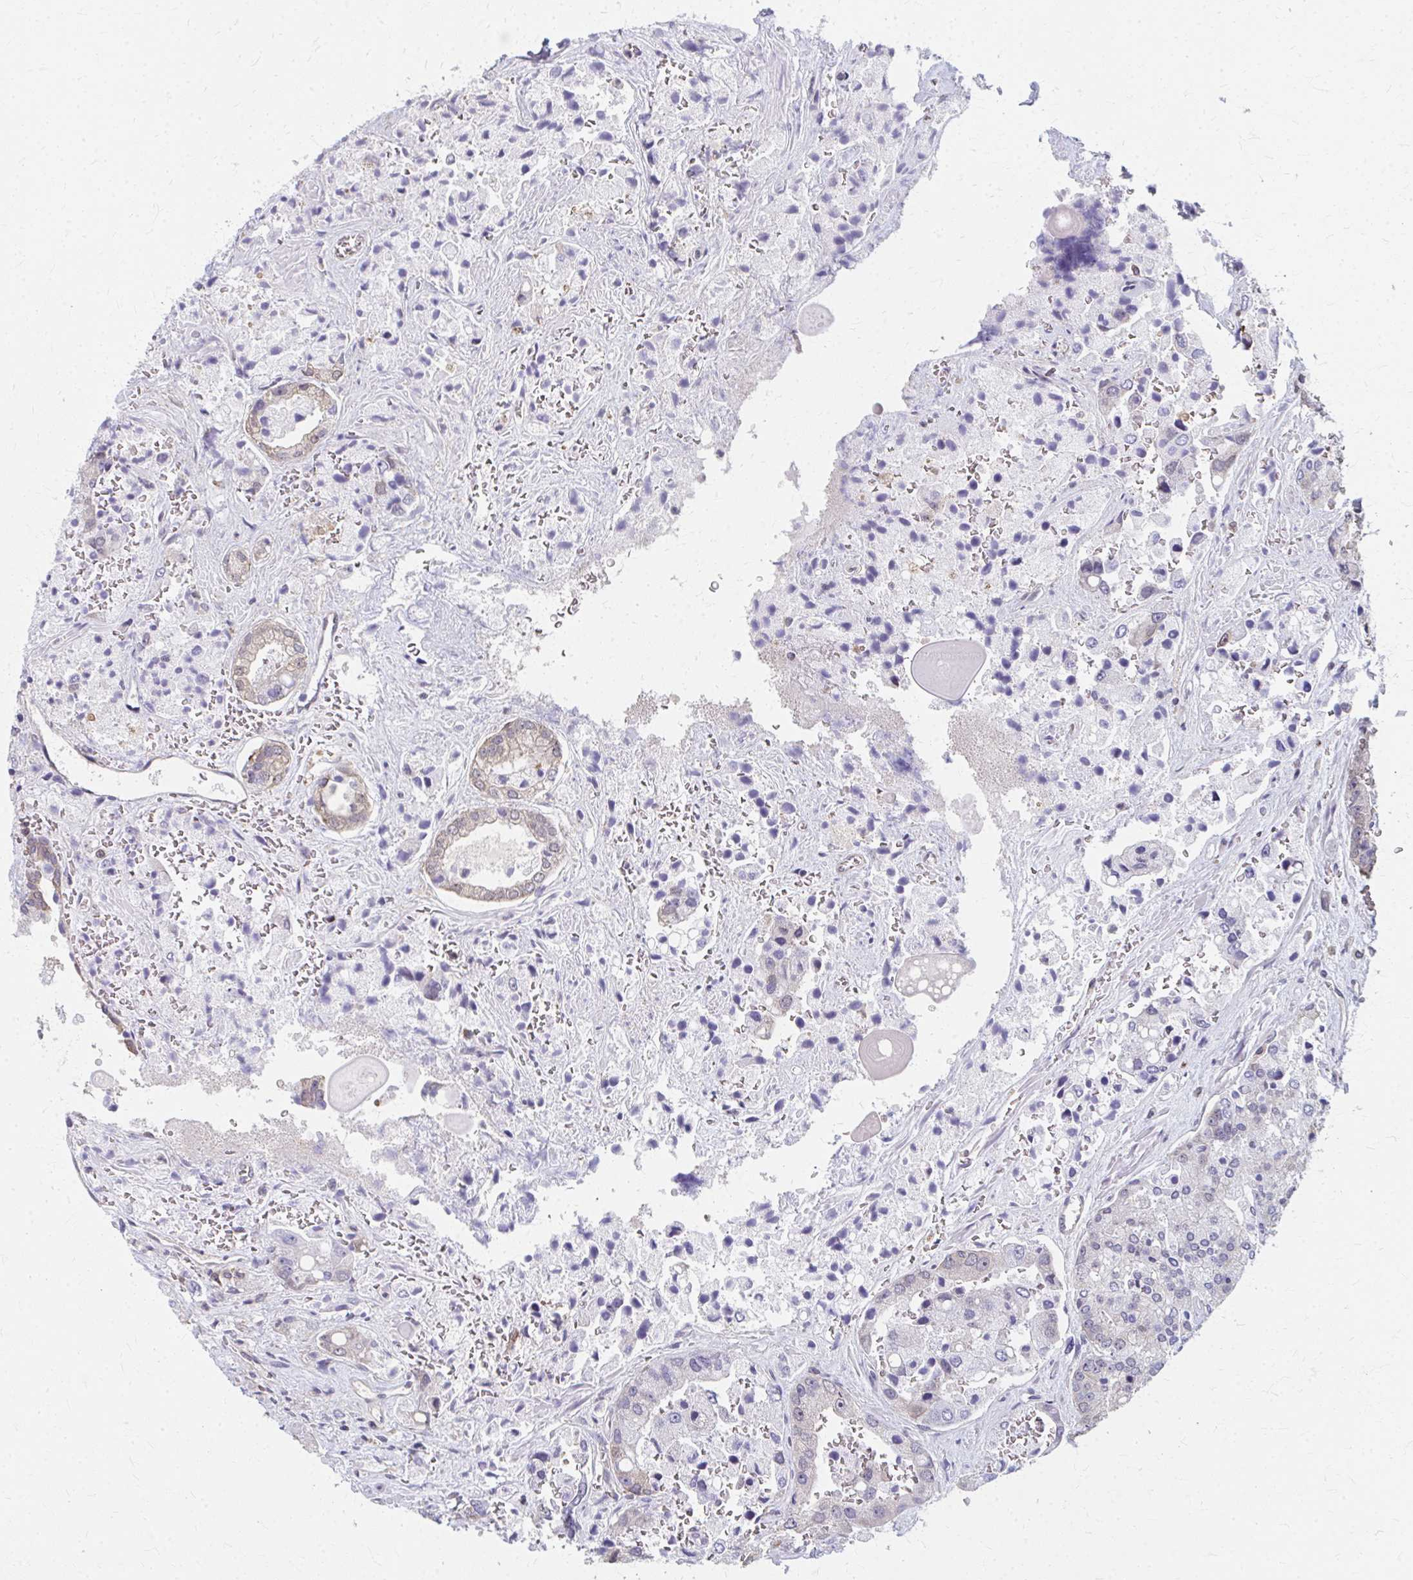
{"staining": {"intensity": "negative", "quantity": "none", "location": "none"}, "tissue": "prostate cancer", "cell_type": "Tumor cells", "image_type": "cancer", "snomed": [{"axis": "morphology", "description": "Normal tissue, NOS"}, {"axis": "morphology", "description": "Adenocarcinoma, High grade"}, {"axis": "topography", "description": "Prostate"}, {"axis": "topography", "description": "Peripheral nerve tissue"}], "caption": "Immunohistochemical staining of human high-grade adenocarcinoma (prostate) reveals no significant positivity in tumor cells. (Immunohistochemistry (ihc), brightfield microscopy, high magnification).", "gene": "RABGAP1L", "patient": {"sex": "male", "age": 68}}